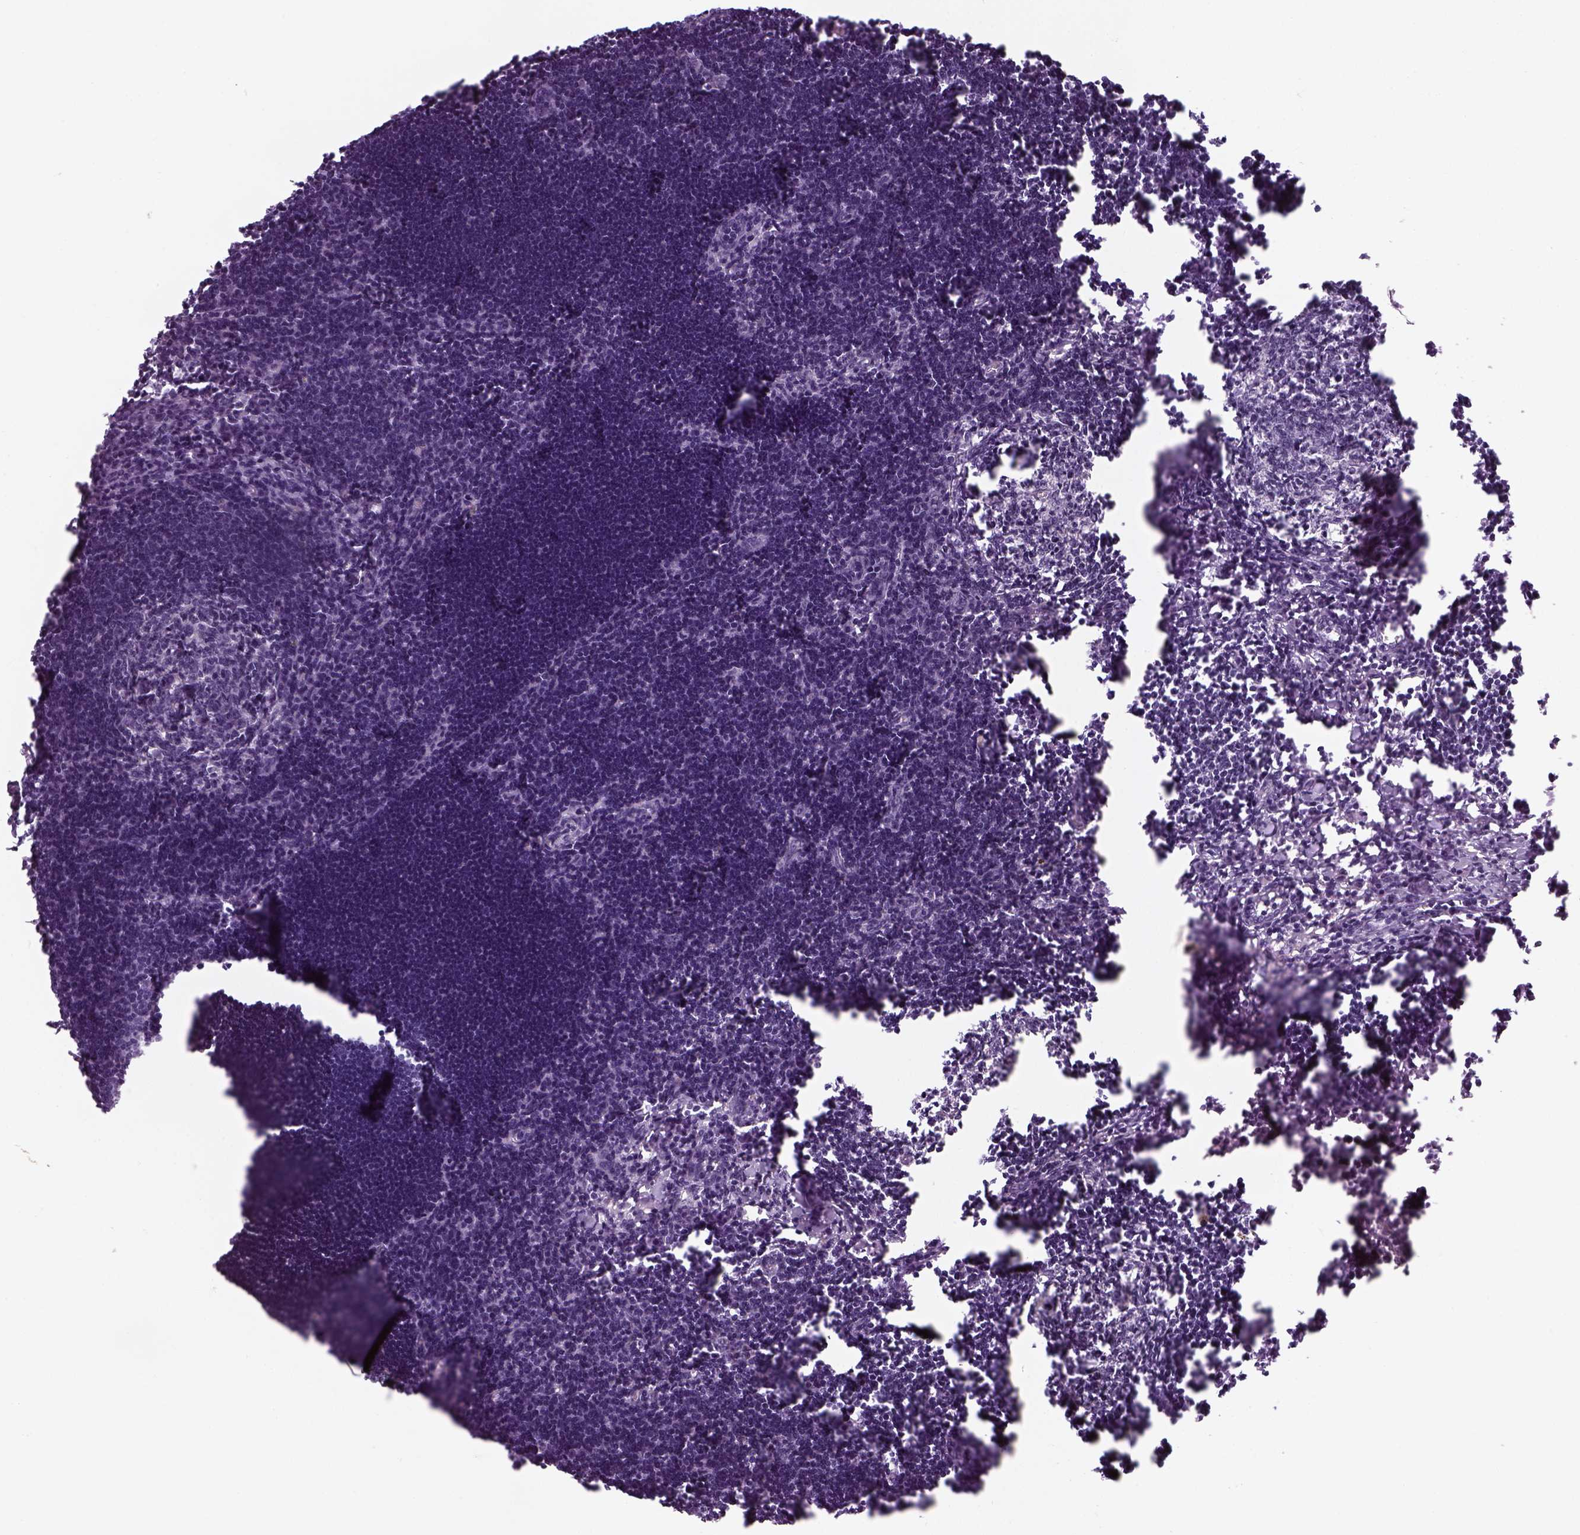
{"staining": {"intensity": "negative", "quantity": "none", "location": "none"}, "tissue": "lymph node", "cell_type": "Germinal center cells", "image_type": "normal", "snomed": [{"axis": "morphology", "description": "Normal tissue, NOS"}, {"axis": "topography", "description": "Lymph node"}], "caption": "DAB immunohistochemical staining of unremarkable human lymph node exhibits no significant staining in germinal center cells. (DAB IHC, high magnification).", "gene": "KCNG2", "patient": {"sex": "male", "age": 55}}